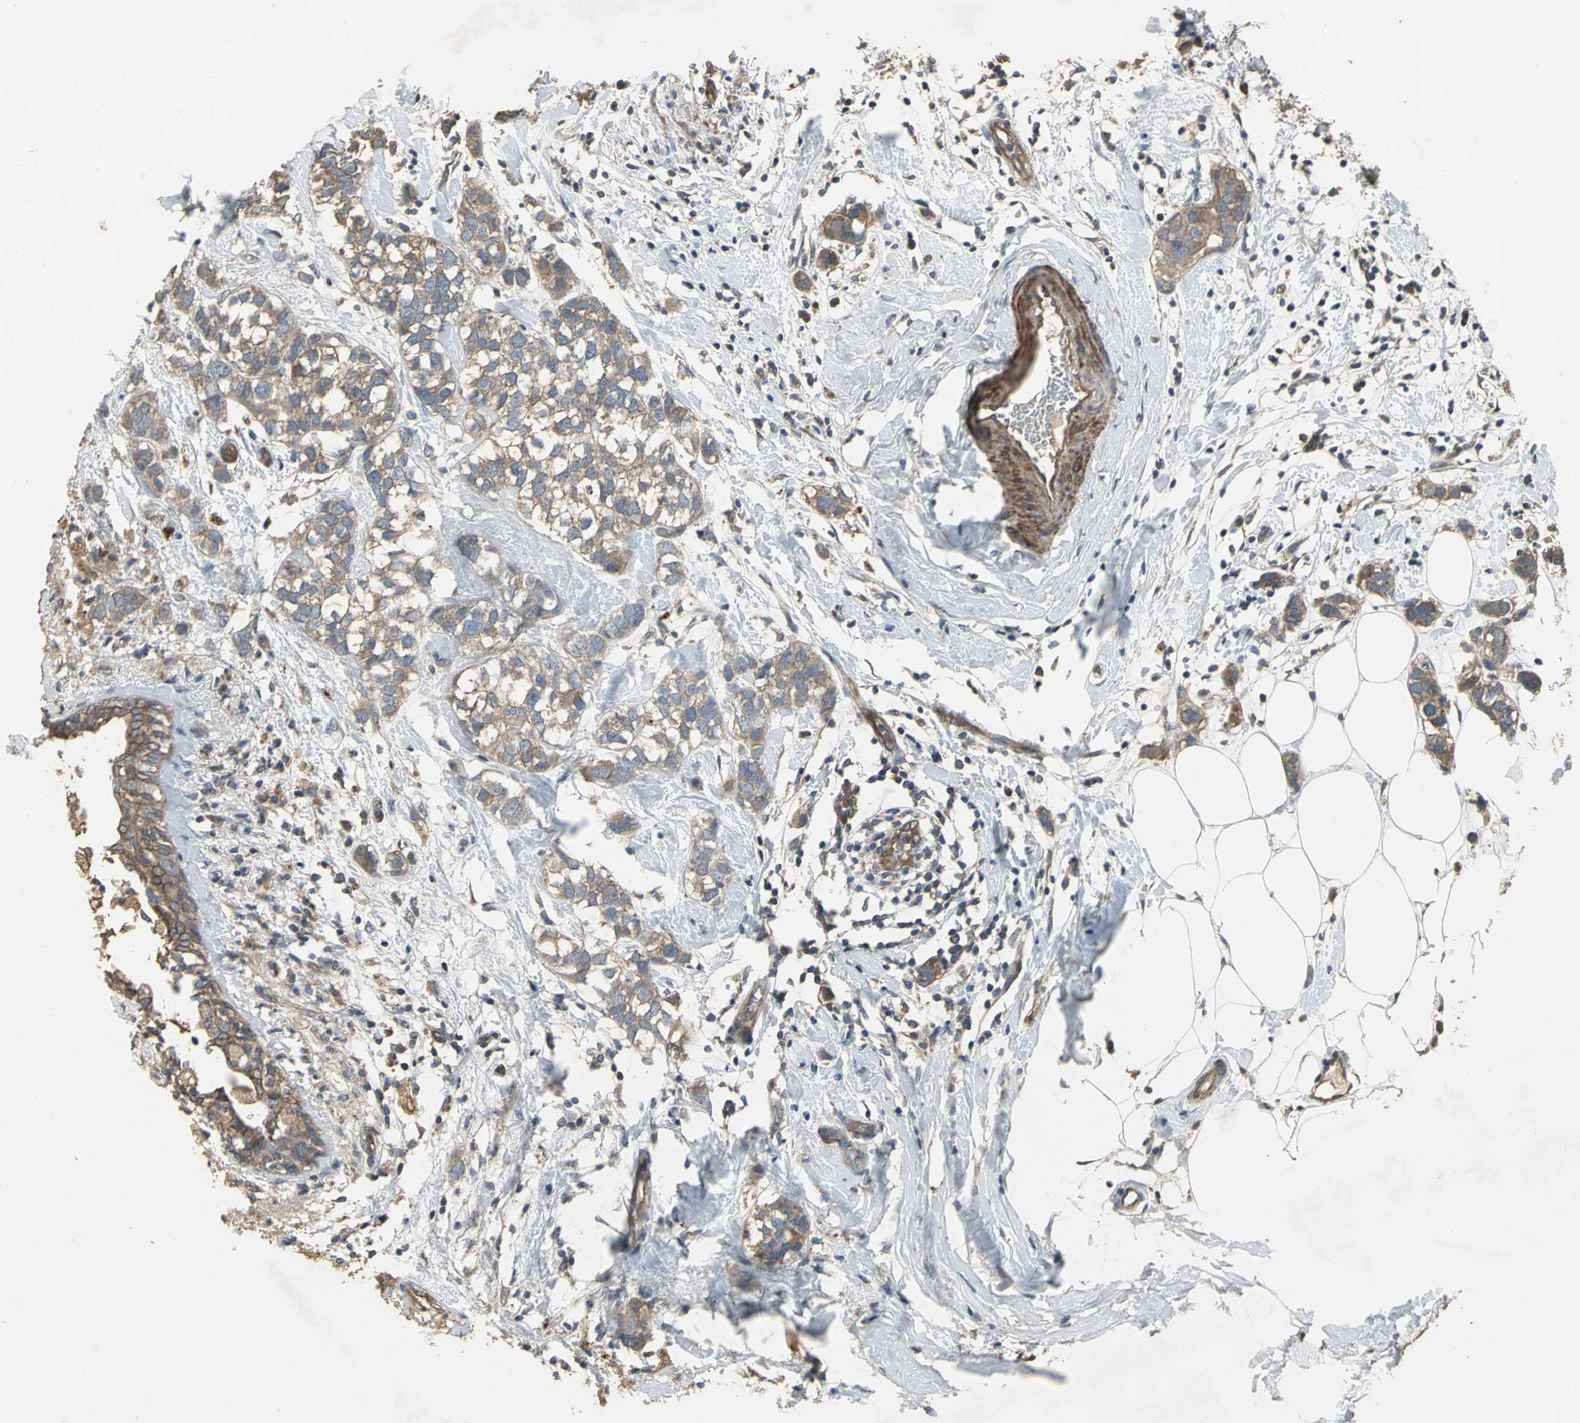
{"staining": {"intensity": "moderate", "quantity": ">75%", "location": "cytoplasmic/membranous"}, "tissue": "breast cancer", "cell_type": "Tumor cells", "image_type": "cancer", "snomed": [{"axis": "morphology", "description": "Normal tissue, NOS"}, {"axis": "morphology", "description": "Duct carcinoma"}, {"axis": "topography", "description": "Breast"}], "caption": "This is an image of IHC staining of breast cancer, which shows moderate expression in the cytoplasmic/membranous of tumor cells.", "gene": "MET", "patient": {"sex": "female", "age": 50}}